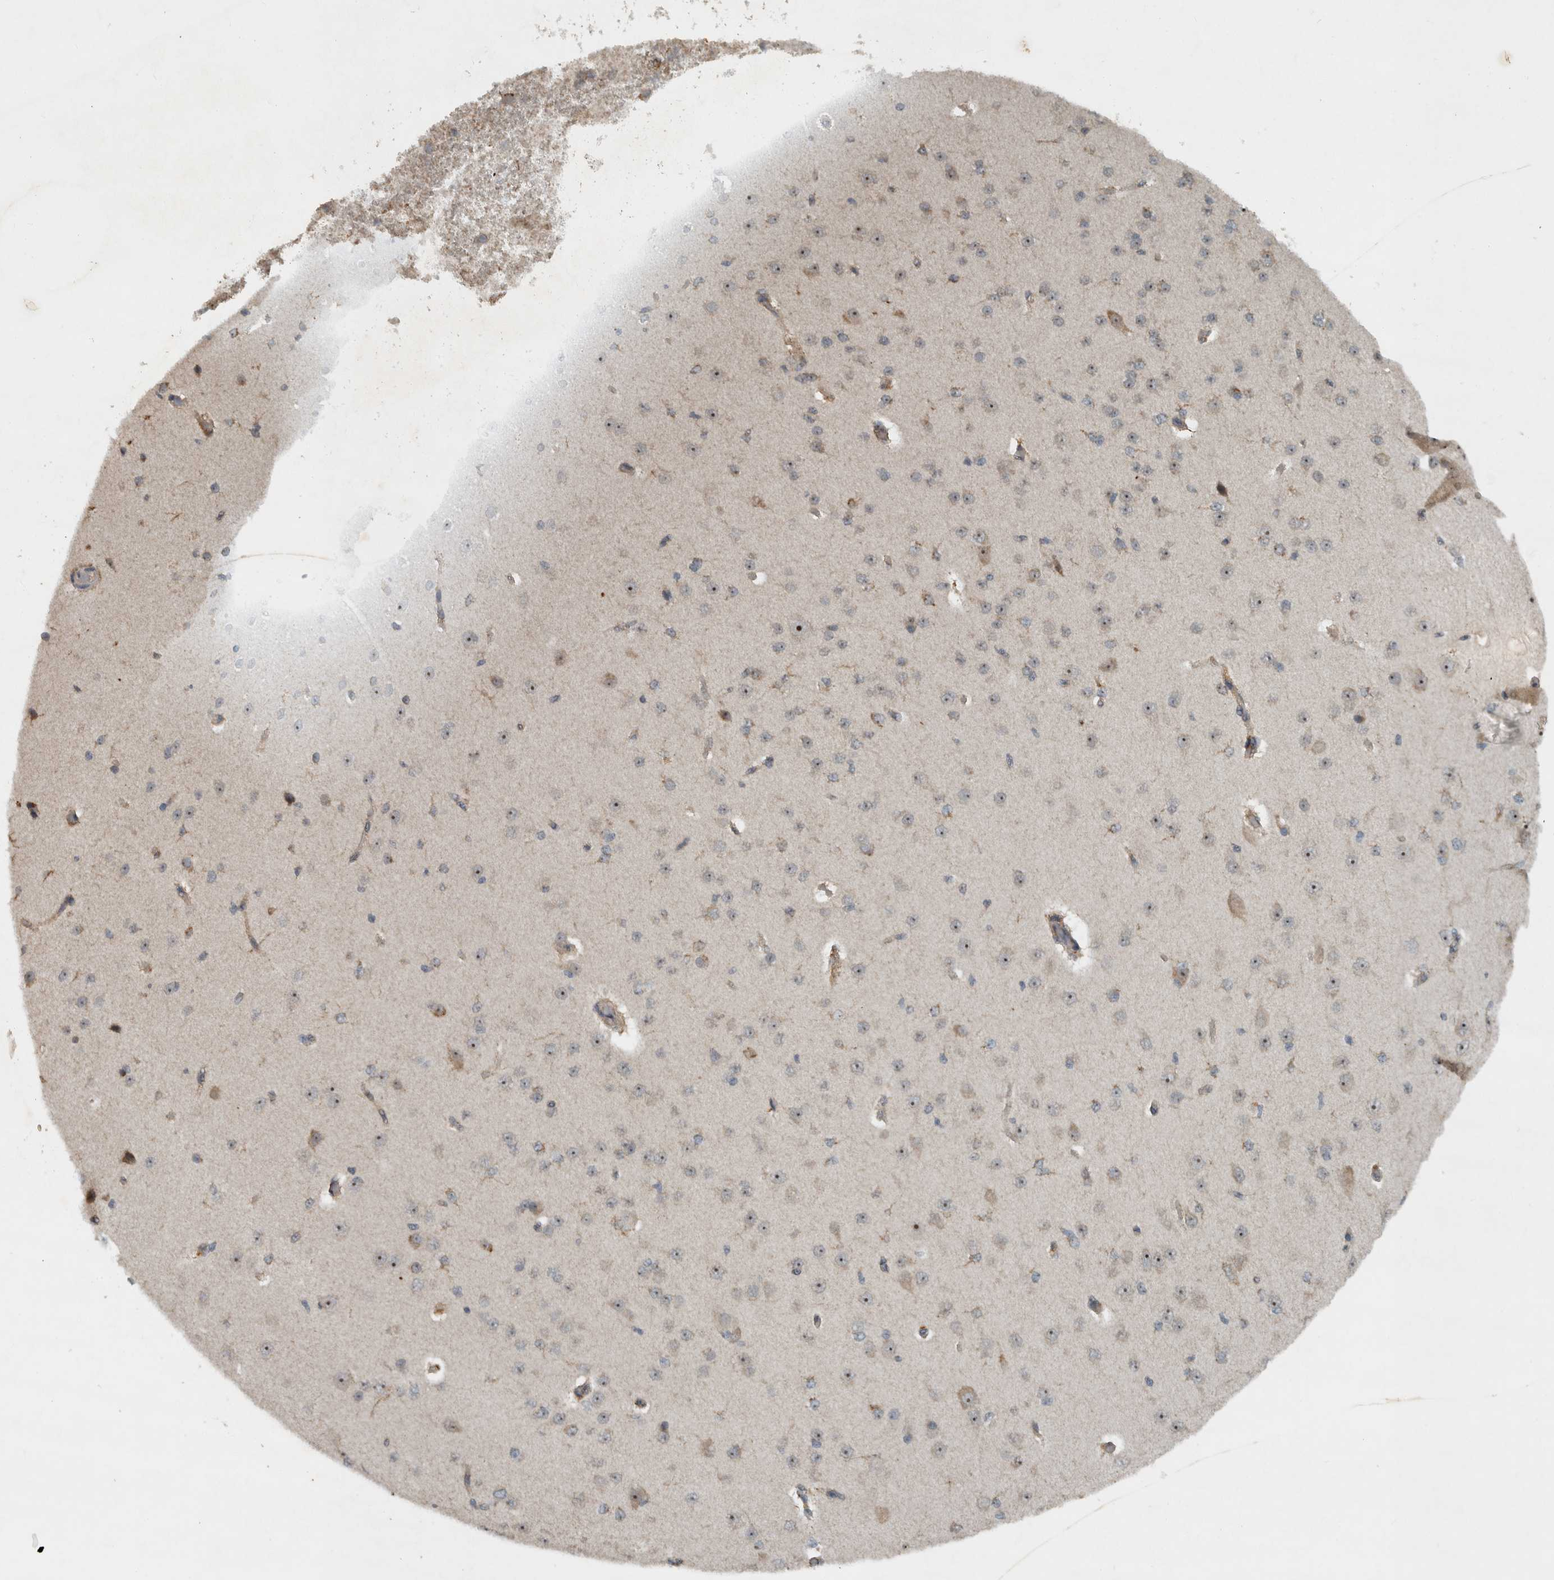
{"staining": {"intensity": "weak", "quantity": "25%-75%", "location": "cytoplasmic/membranous"}, "tissue": "cerebral cortex", "cell_type": "Endothelial cells", "image_type": "normal", "snomed": [{"axis": "morphology", "description": "Normal tissue, NOS"}, {"axis": "morphology", "description": "Developmental malformation"}, {"axis": "topography", "description": "Cerebral cortex"}], "caption": "Immunohistochemistry (IHC) (DAB) staining of benign cerebral cortex shows weak cytoplasmic/membranous protein staining in approximately 25%-75% of endothelial cells.", "gene": "GPR137B", "patient": {"sex": "female", "age": 30}}